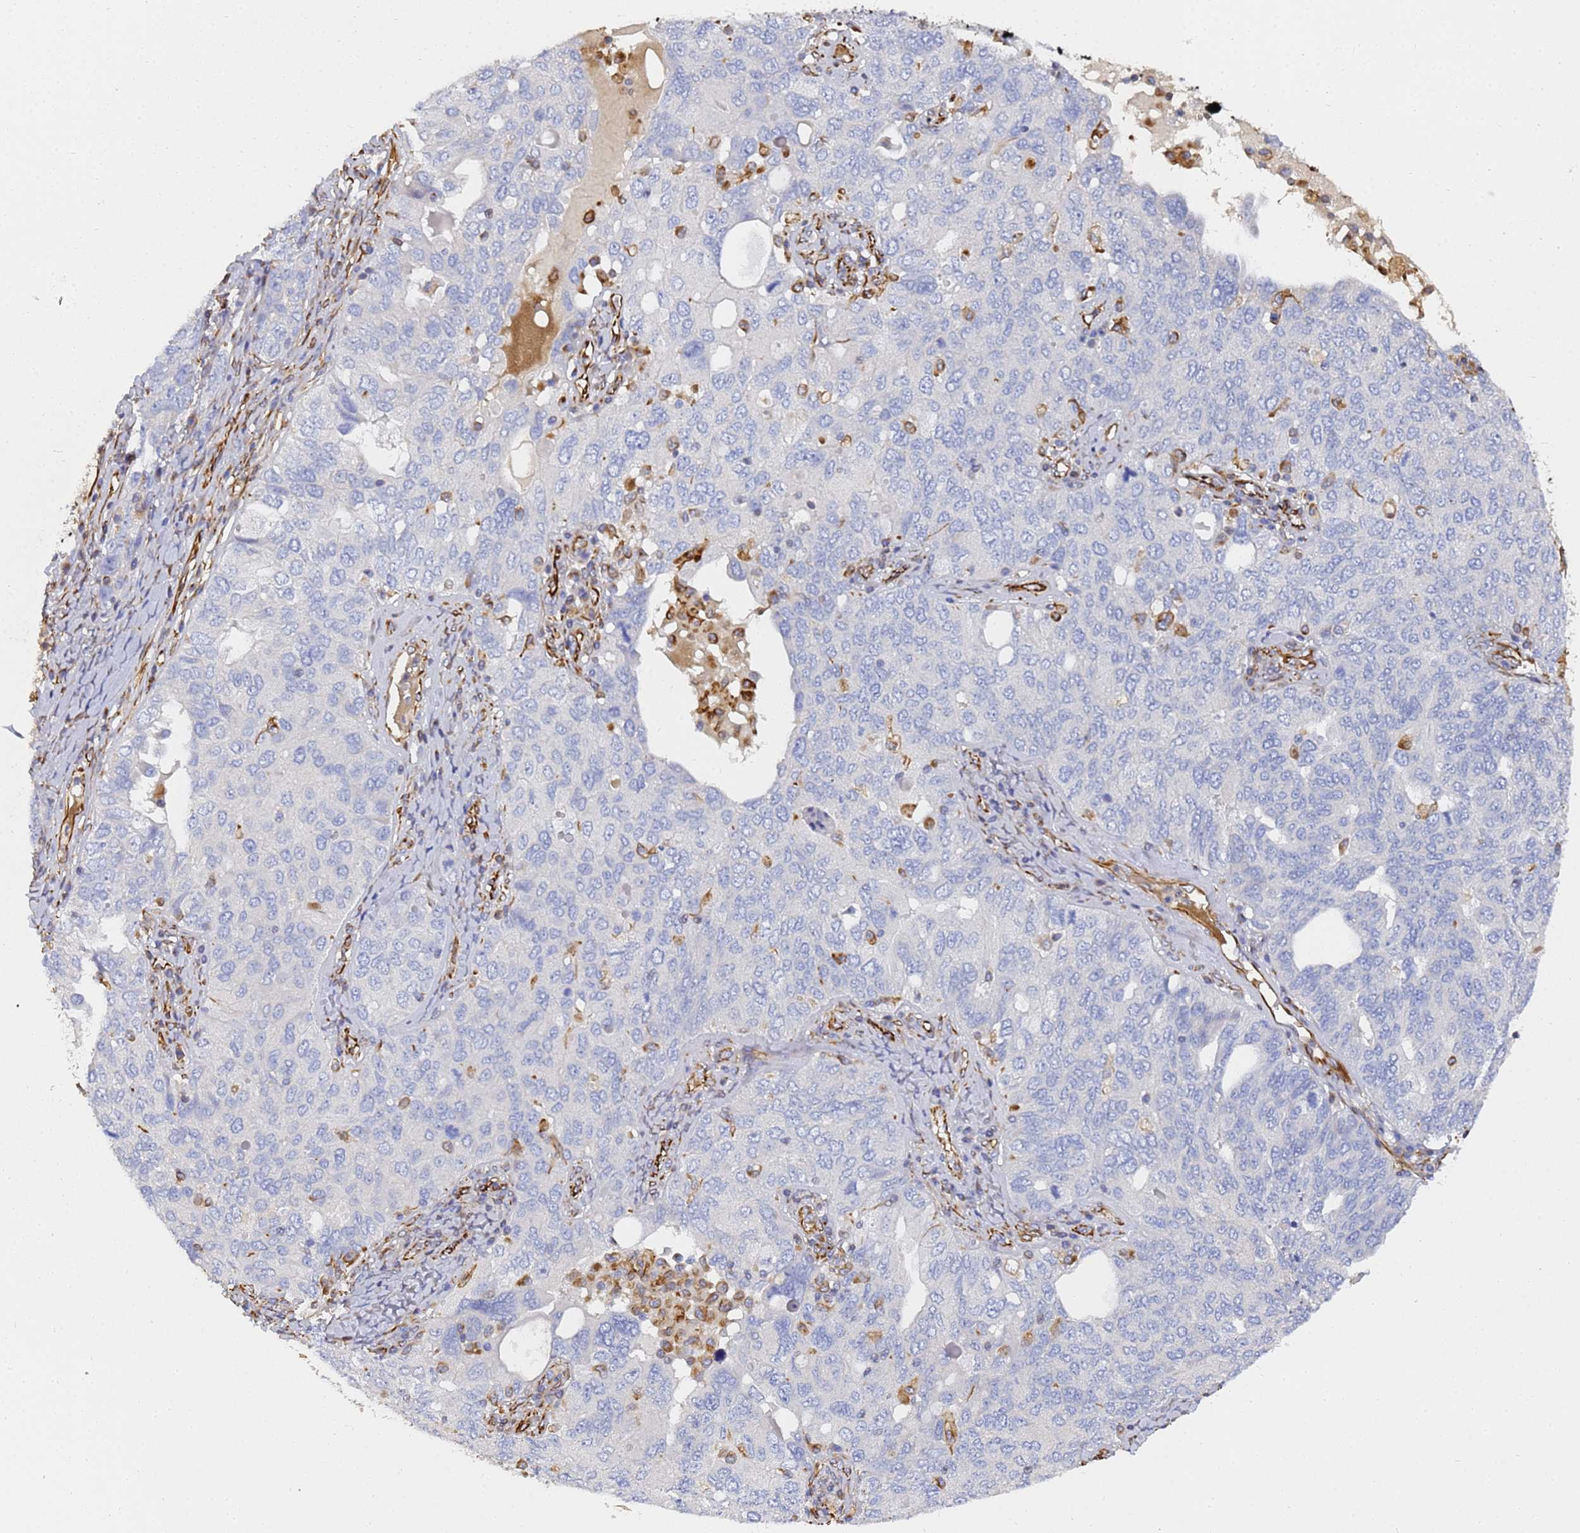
{"staining": {"intensity": "negative", "quantity": "none", "location": "none"}, "tissue": "ovarian cancer", "cell_type": "Tumor cells", "image_type": "cancer", "snomed": [{"axis": "morphology", "description": "Carcinoma, endometroid"}, {"axis": "topography", "description": "Ovary"}], "caption": "Human ovarian cancer (endometroid carcinoma) stained for a protein using immunohistochemistry (IHC) displays no expression in tumor cells.", "gene": "SYT13", "patient": {"sex": "female", "age": 62}}